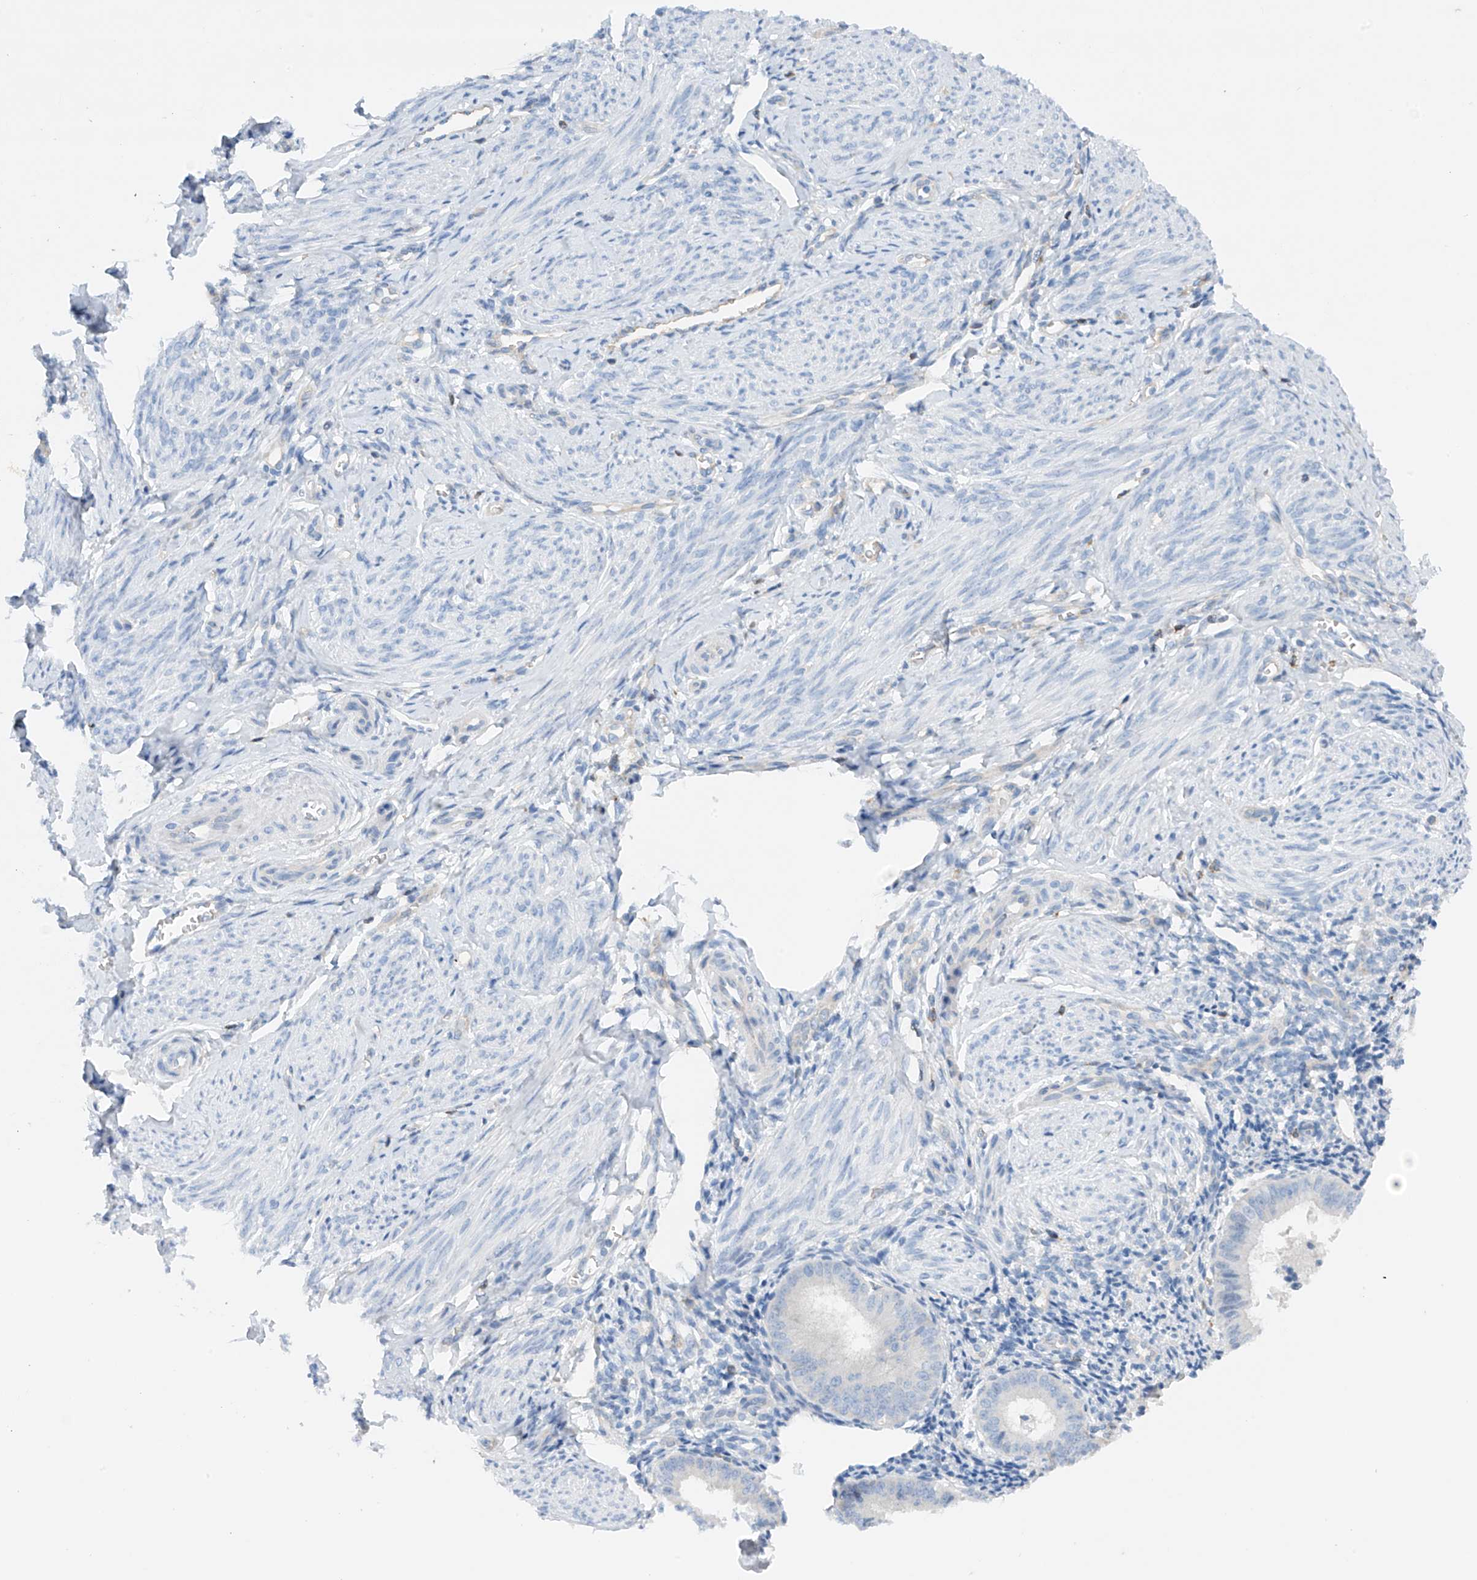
{"staining": {"intensity": "negative", "quantity": "none", "location": "none"}, "tissue": "endometrium", "cell_type": "Cells in endometrial stroma", "image_type": "normal", "snomed": [{"axis": "morphology", "description": "Normal tissue, NOS"}, {"axis": "topography", "description": "Uterus"}, {"axis": "topography", "description": "Endometrium"}], "caption": "The histopathology image shows no significant positivity in cells in endometrial stroma of endometrium.", "gene": "PHACTR2", "patient": {"sex": "female", "age": 48}}